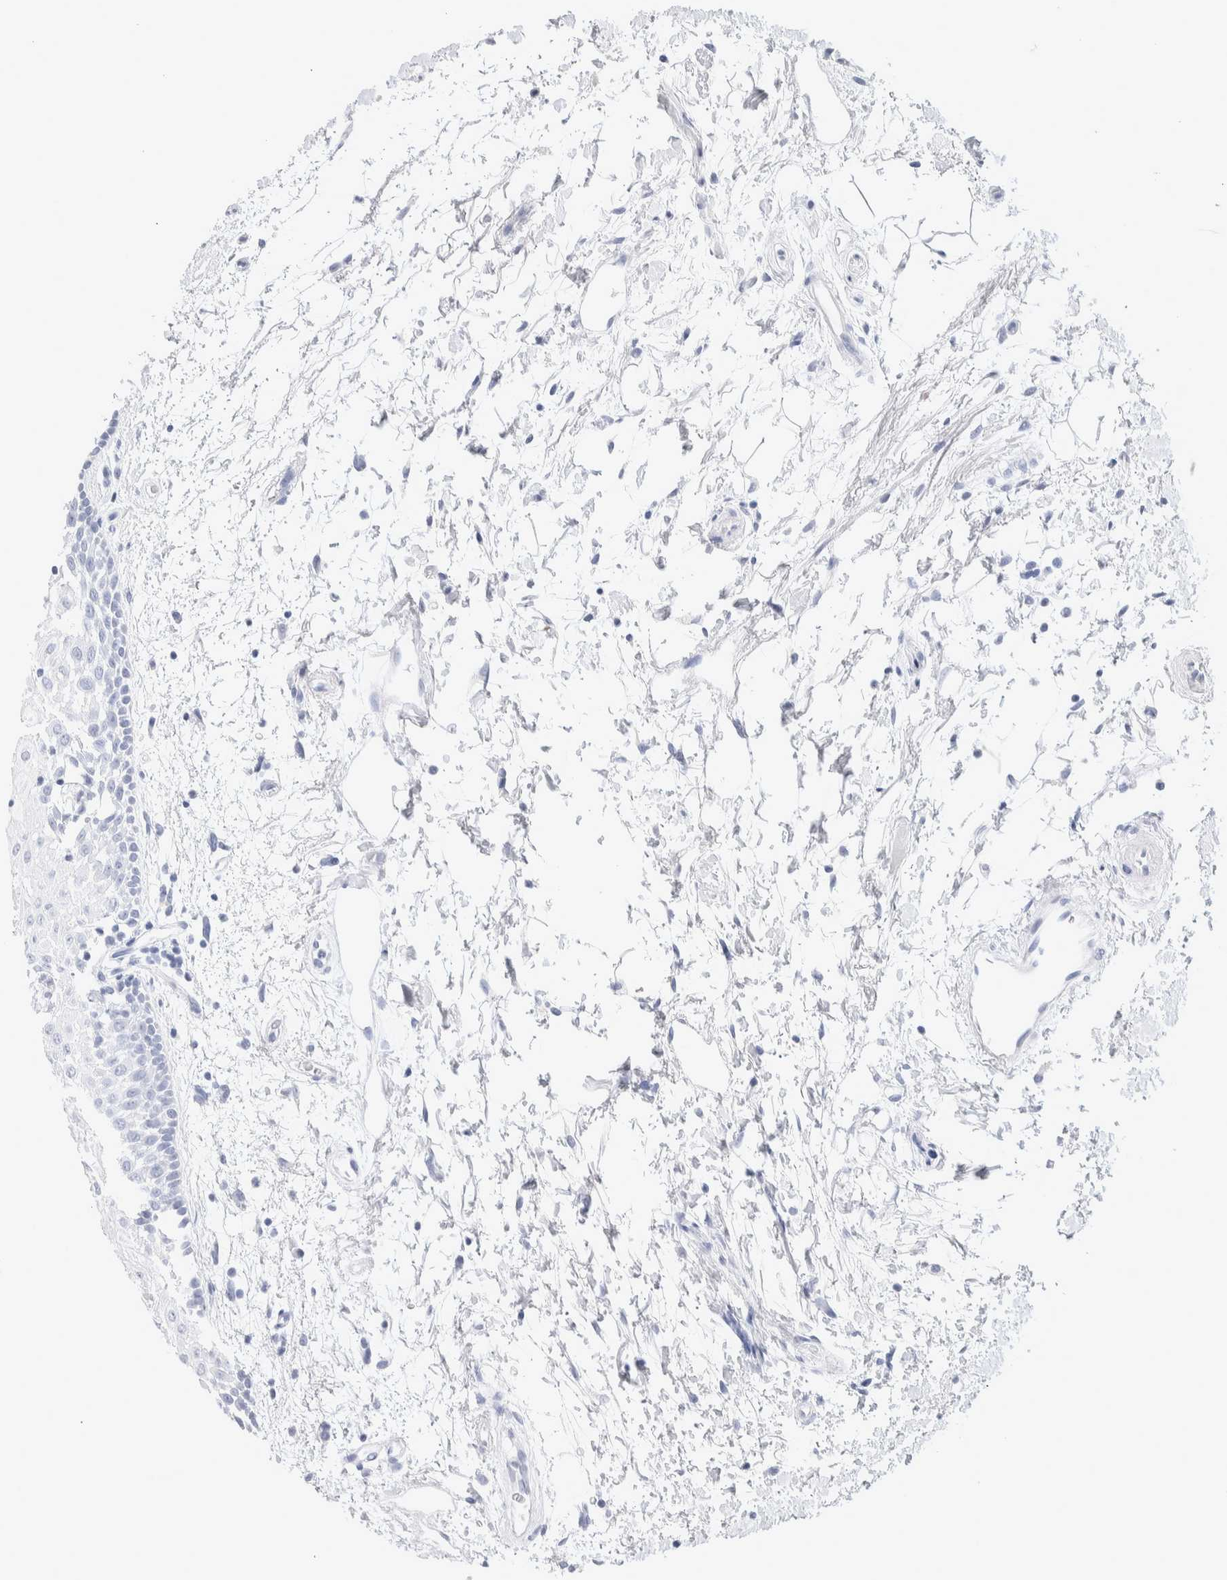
{"staining": {"intensity": "negative", "quantity": "none", "location": "none"}, "tissue": "oral mucosa", "cell_type": "Squamous epithelial cells", "image_type": "normal", "snomed": [{"axis": "morphology", "description": "Normal tissue, NOS"}, {"axis": "topography", "description": "Skeletal muscle"}, {"axis": "topography", "description": "Oral tissue"}, {"axis": "topography", "description": "Peripheral nerve tissue"}], "caption": "The IHC image has no significant positivity in squamous epithelial cells of oral mucosa. (DAB IHC visualized using brightfield microscopy, high magnification).", "gene": "GDA", "patient": {"sex": "female", "age": 84}}